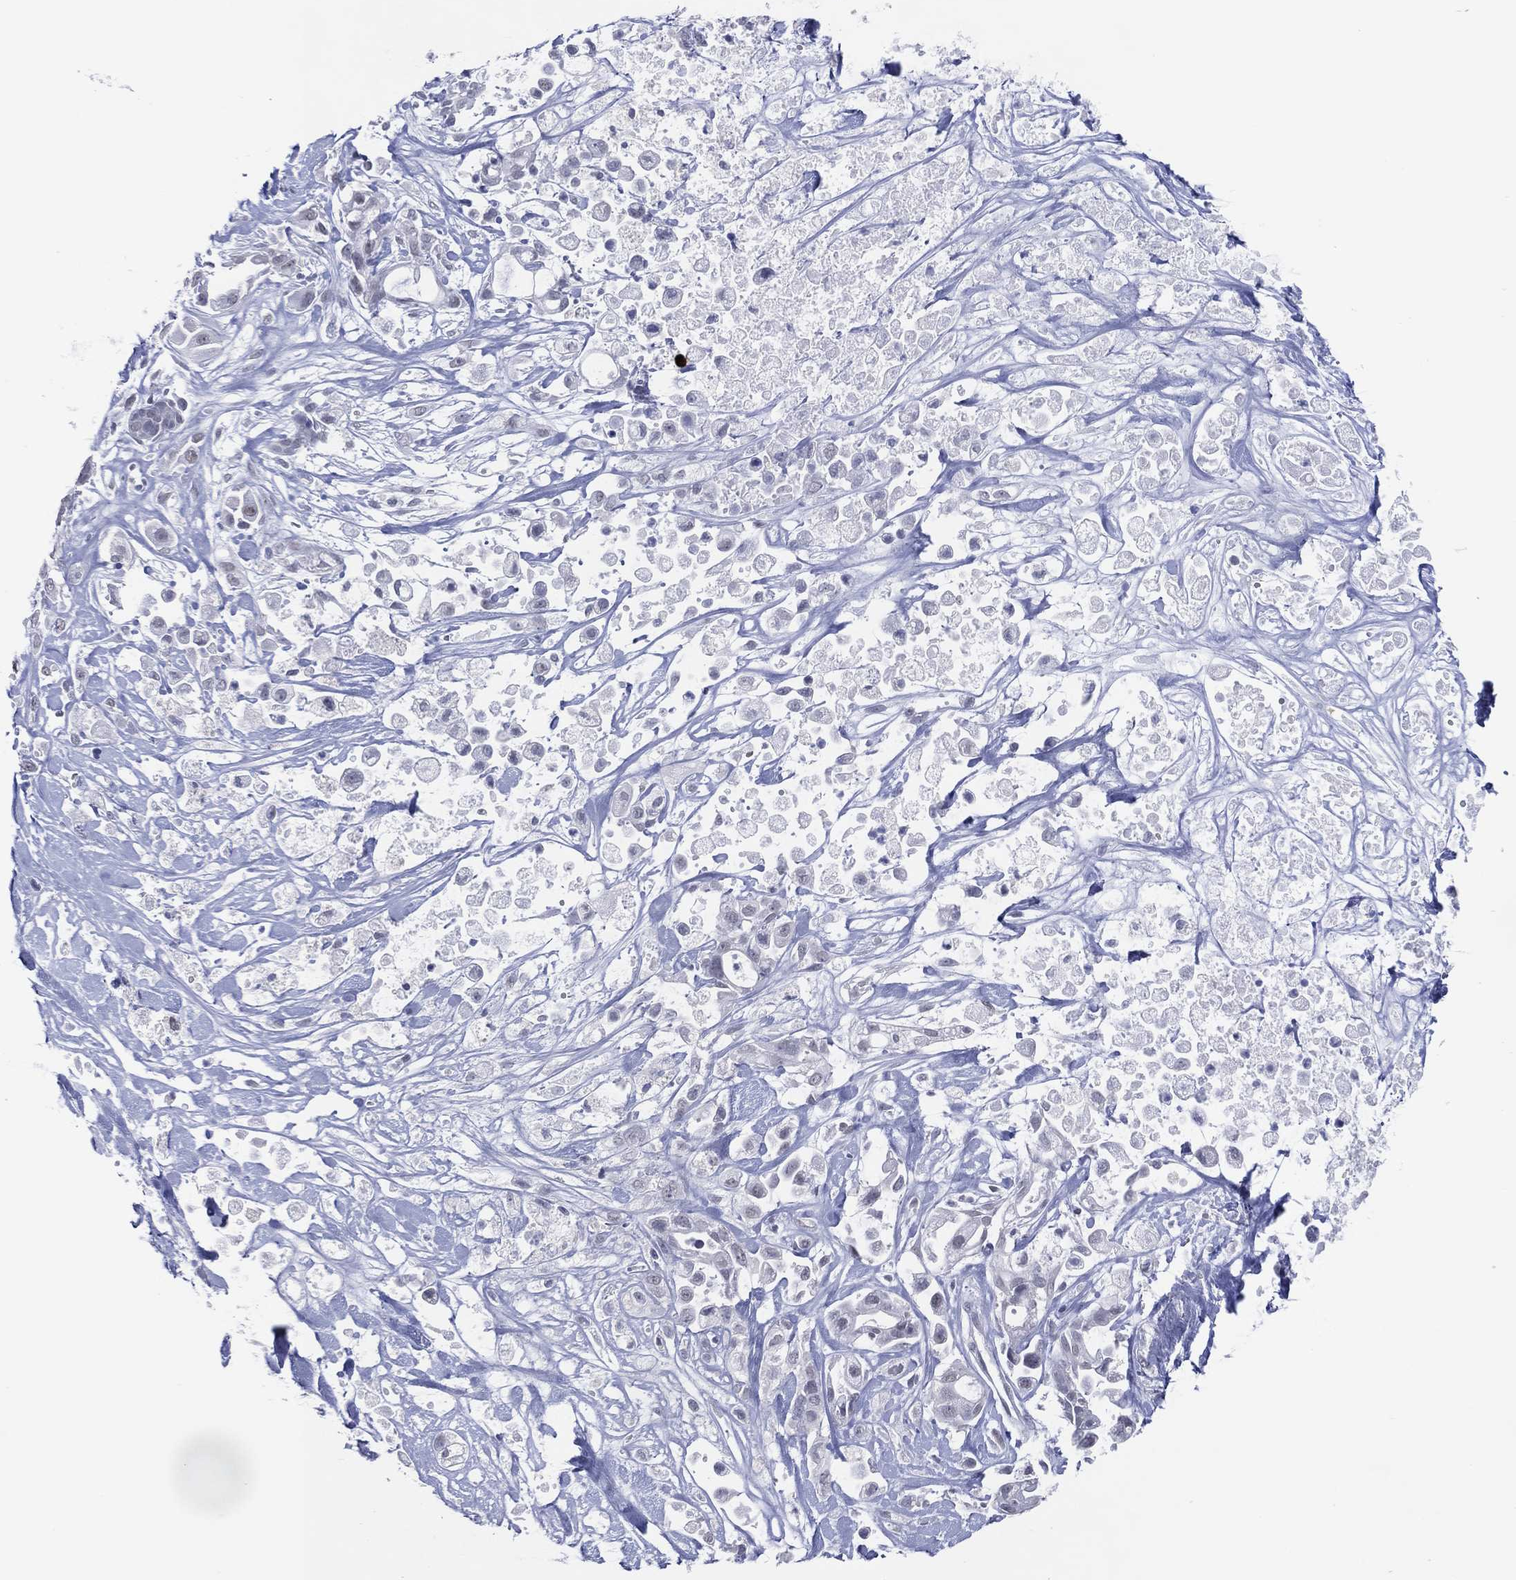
{"staining": {"intensity": "negative", "quantity": "none", "location": "none"}, "tissue": "pancreatic cancer", "cell_type": "Tumor cells", "image_type": "cancer", "snomed": [{"axis": "morphology", "description": "Adenocarcinoma, NOS"}, {"axis": "topography", "description": "Pancreas"}], "caption": "DAB immunohistochemical staining of pancreatic cancer (adenocarcinoma) shows no significant staining in tumor cells. (DAB (3,3'-diaminobenzidine) immunohistochemistry (IHC) with hematoxylin counter stain).", "gene": "CFAP58", "patient": {"sex": "male", "age": 44}}